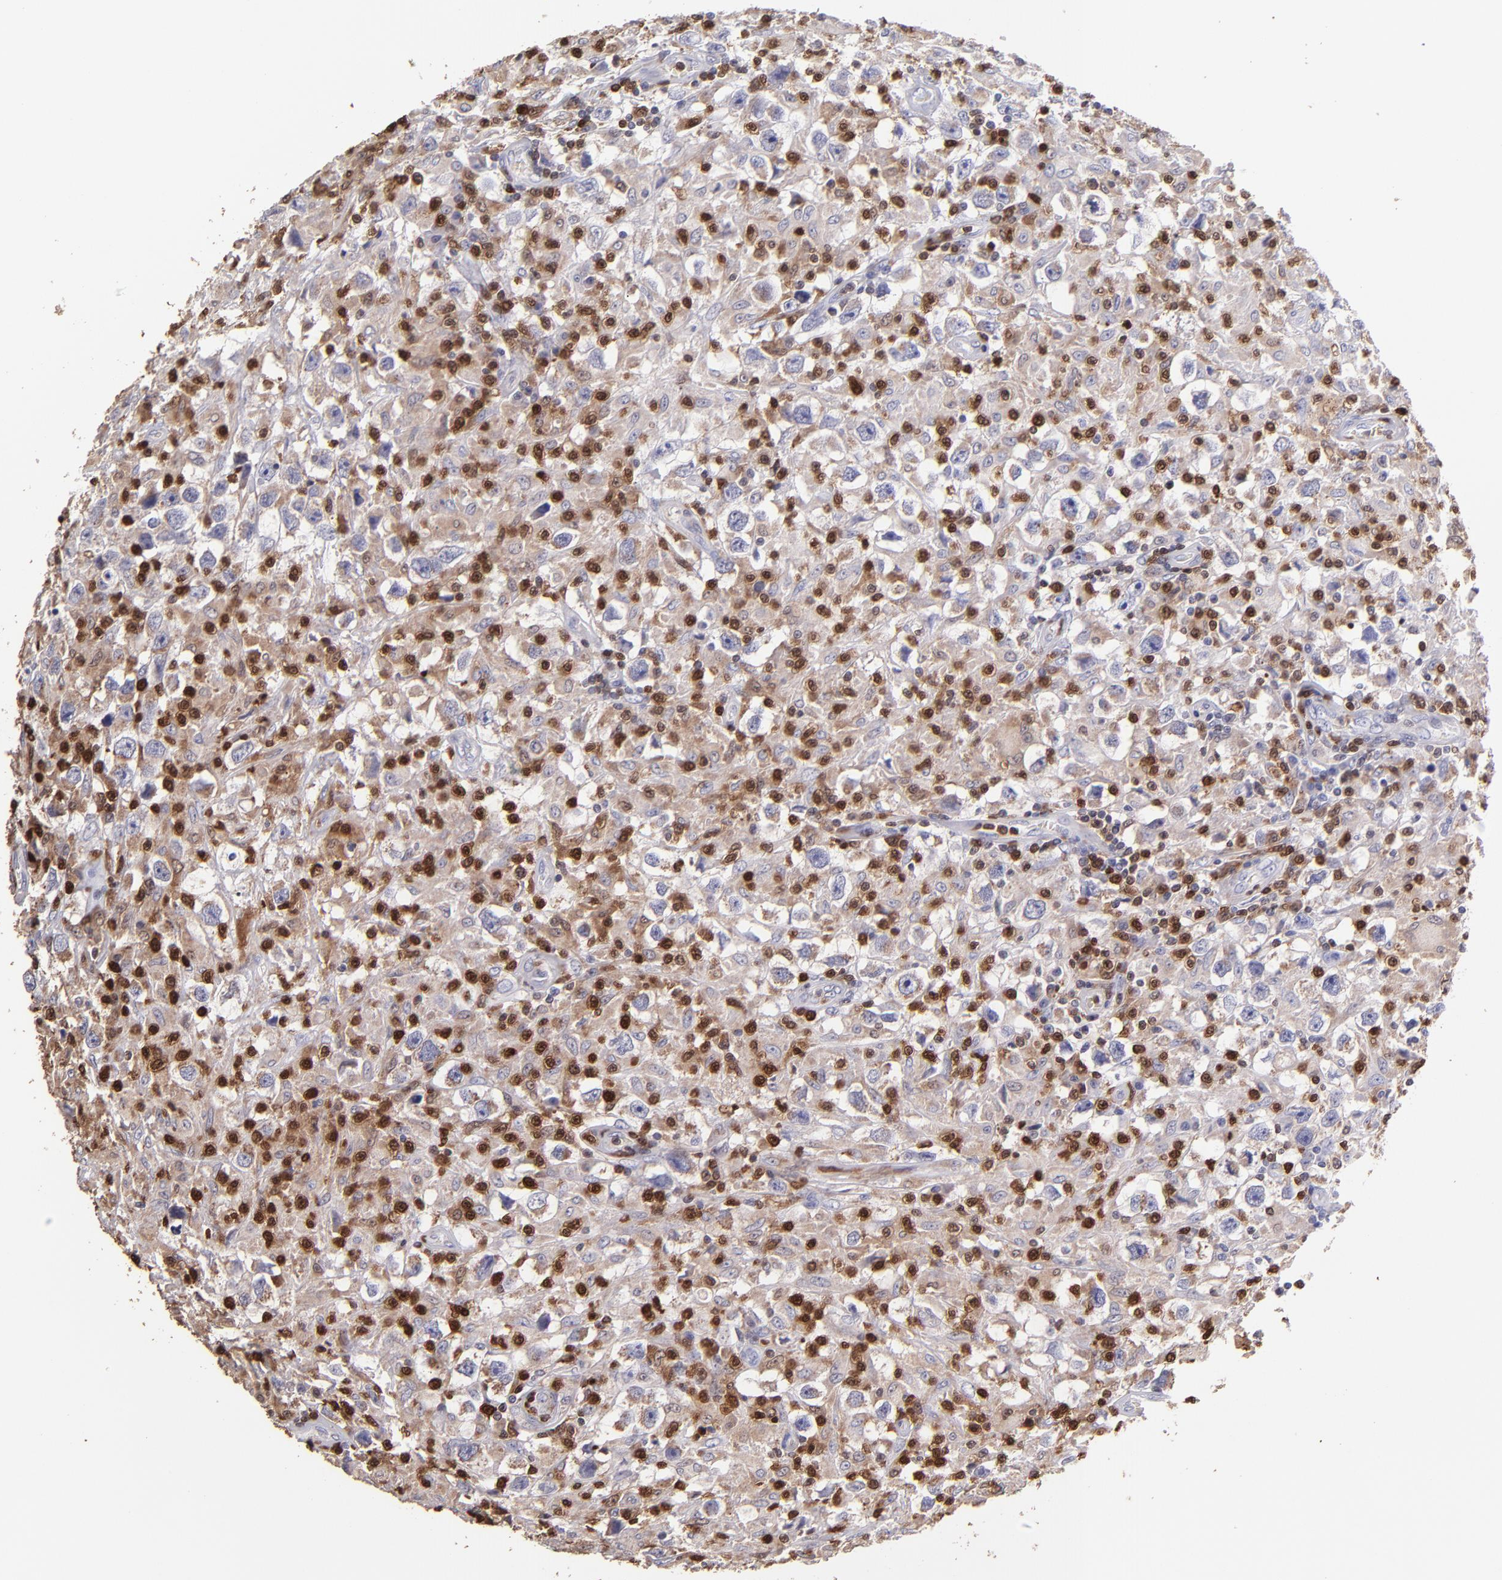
{"staining": {"intensity": "weak", "quantity": "25%-75%", "location": "cytoplasmic/membranous"}, "tissue": "testis cancer", "cell_type": "Tumor cells", "image_type": "cancer", "snomed": [{"axis": "morphology", "description": "Seminoma, NOS"}, {"axis": "topography", "description": "Testis"}], "caption": "Protein staining by IHC displays weak cytoplasmic/membranous expression in about 25%-75% of tumor cells in testis seminoma.", "gene": "S100A4", "patient": {"sex": "male", "age": 34}}